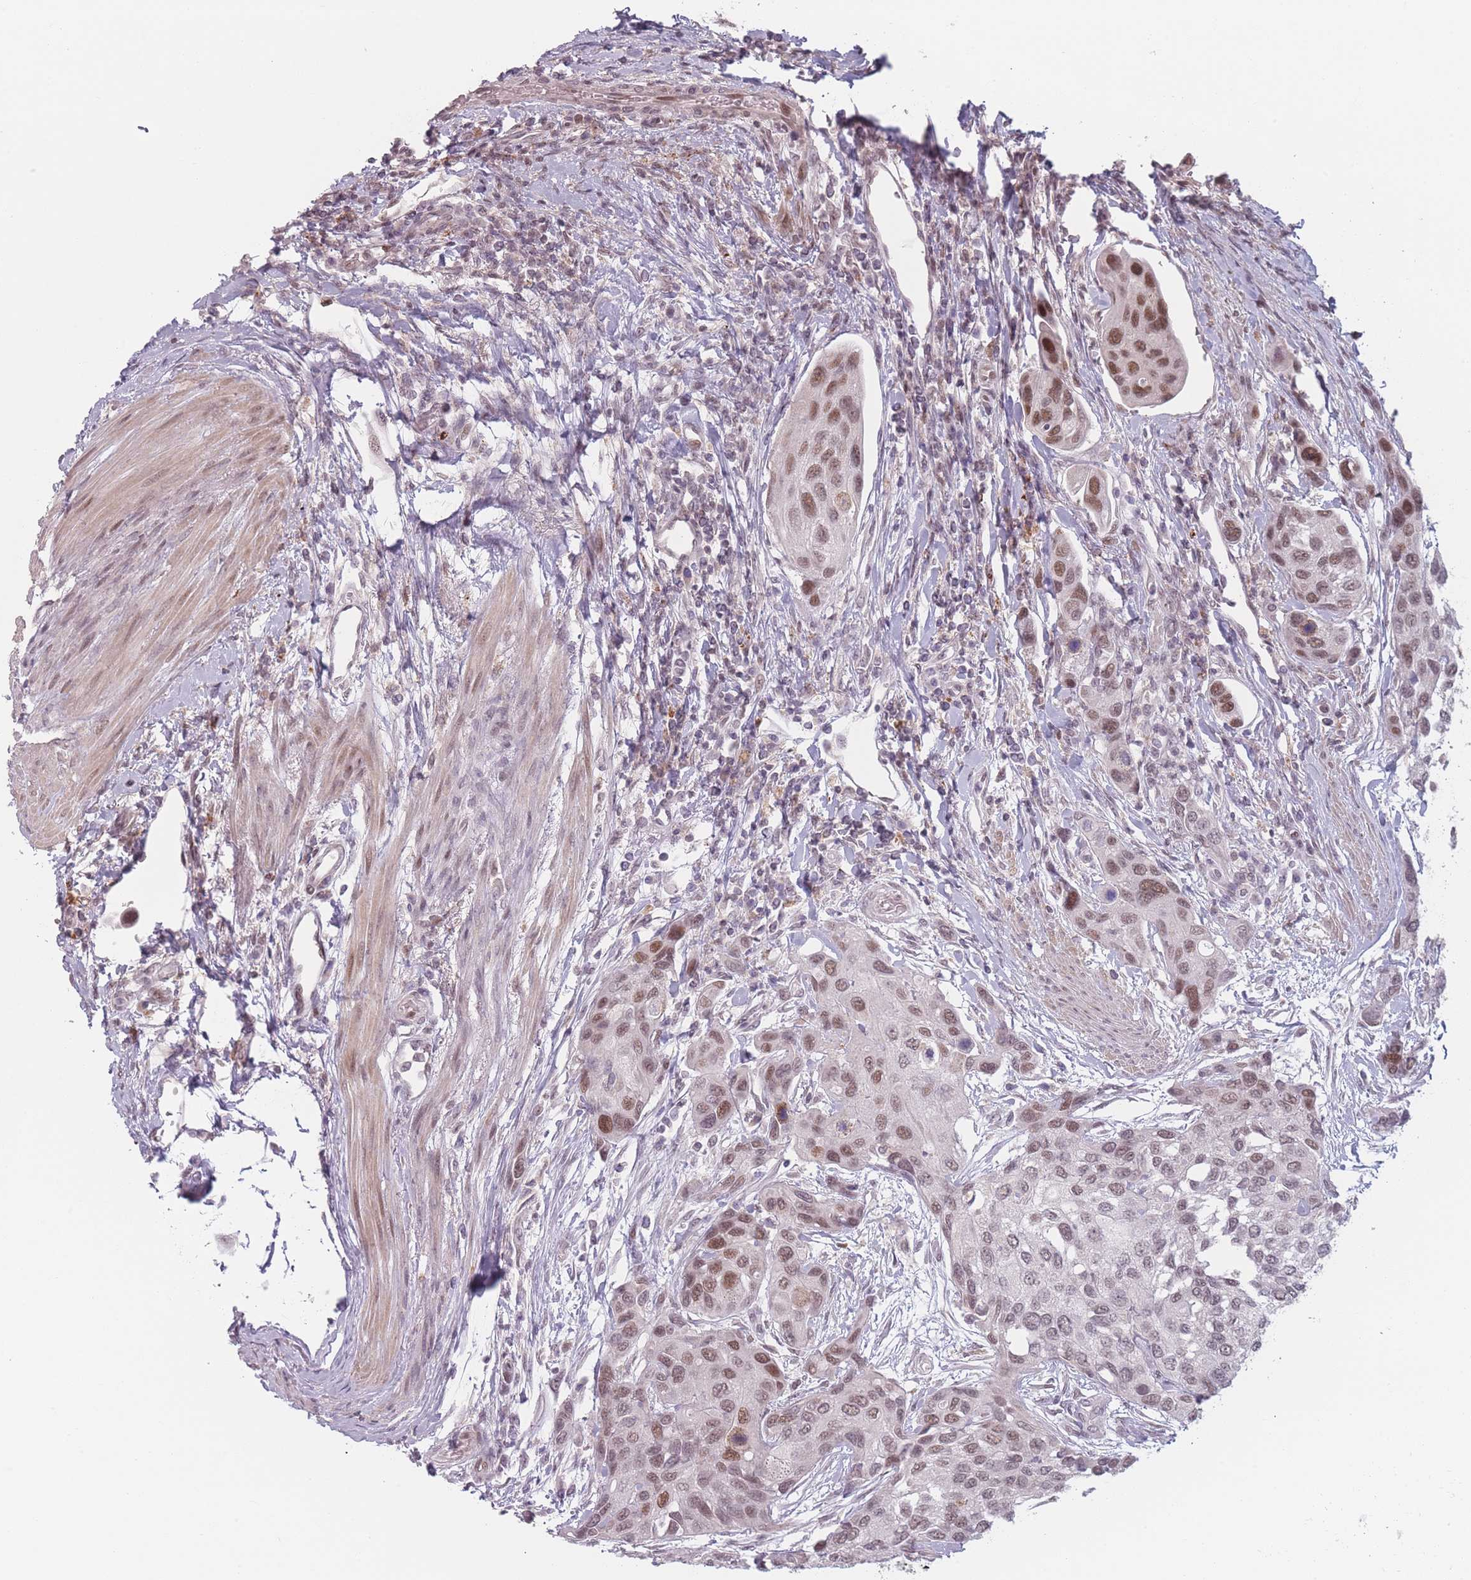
{"staining": {"intensity": "moderate", "quantity": ">75%", "location": "nuclear"}, "tissue": "urothelial cancer", "cell_type": "Tumor cells", "image_type": "cancer", "snomed": [{"axis": "morphology", "description": "Normal tissue, NOS"}, {"axis": "morphology", "description": "Urothelial carcinoma, High grade"}, {"axis": "topography", "description": "Vascular tissue"}, {"axis": "topography", "description": "Urinary bladder"}], "caption": "Immunohistochemistry (DAB) staining of human urothelial cancer displays moderate nuclear protein staining in approximately >75% of tumor cells.", "gene": "OR10C1", "patient": {"sex": "female", "age": 56}}